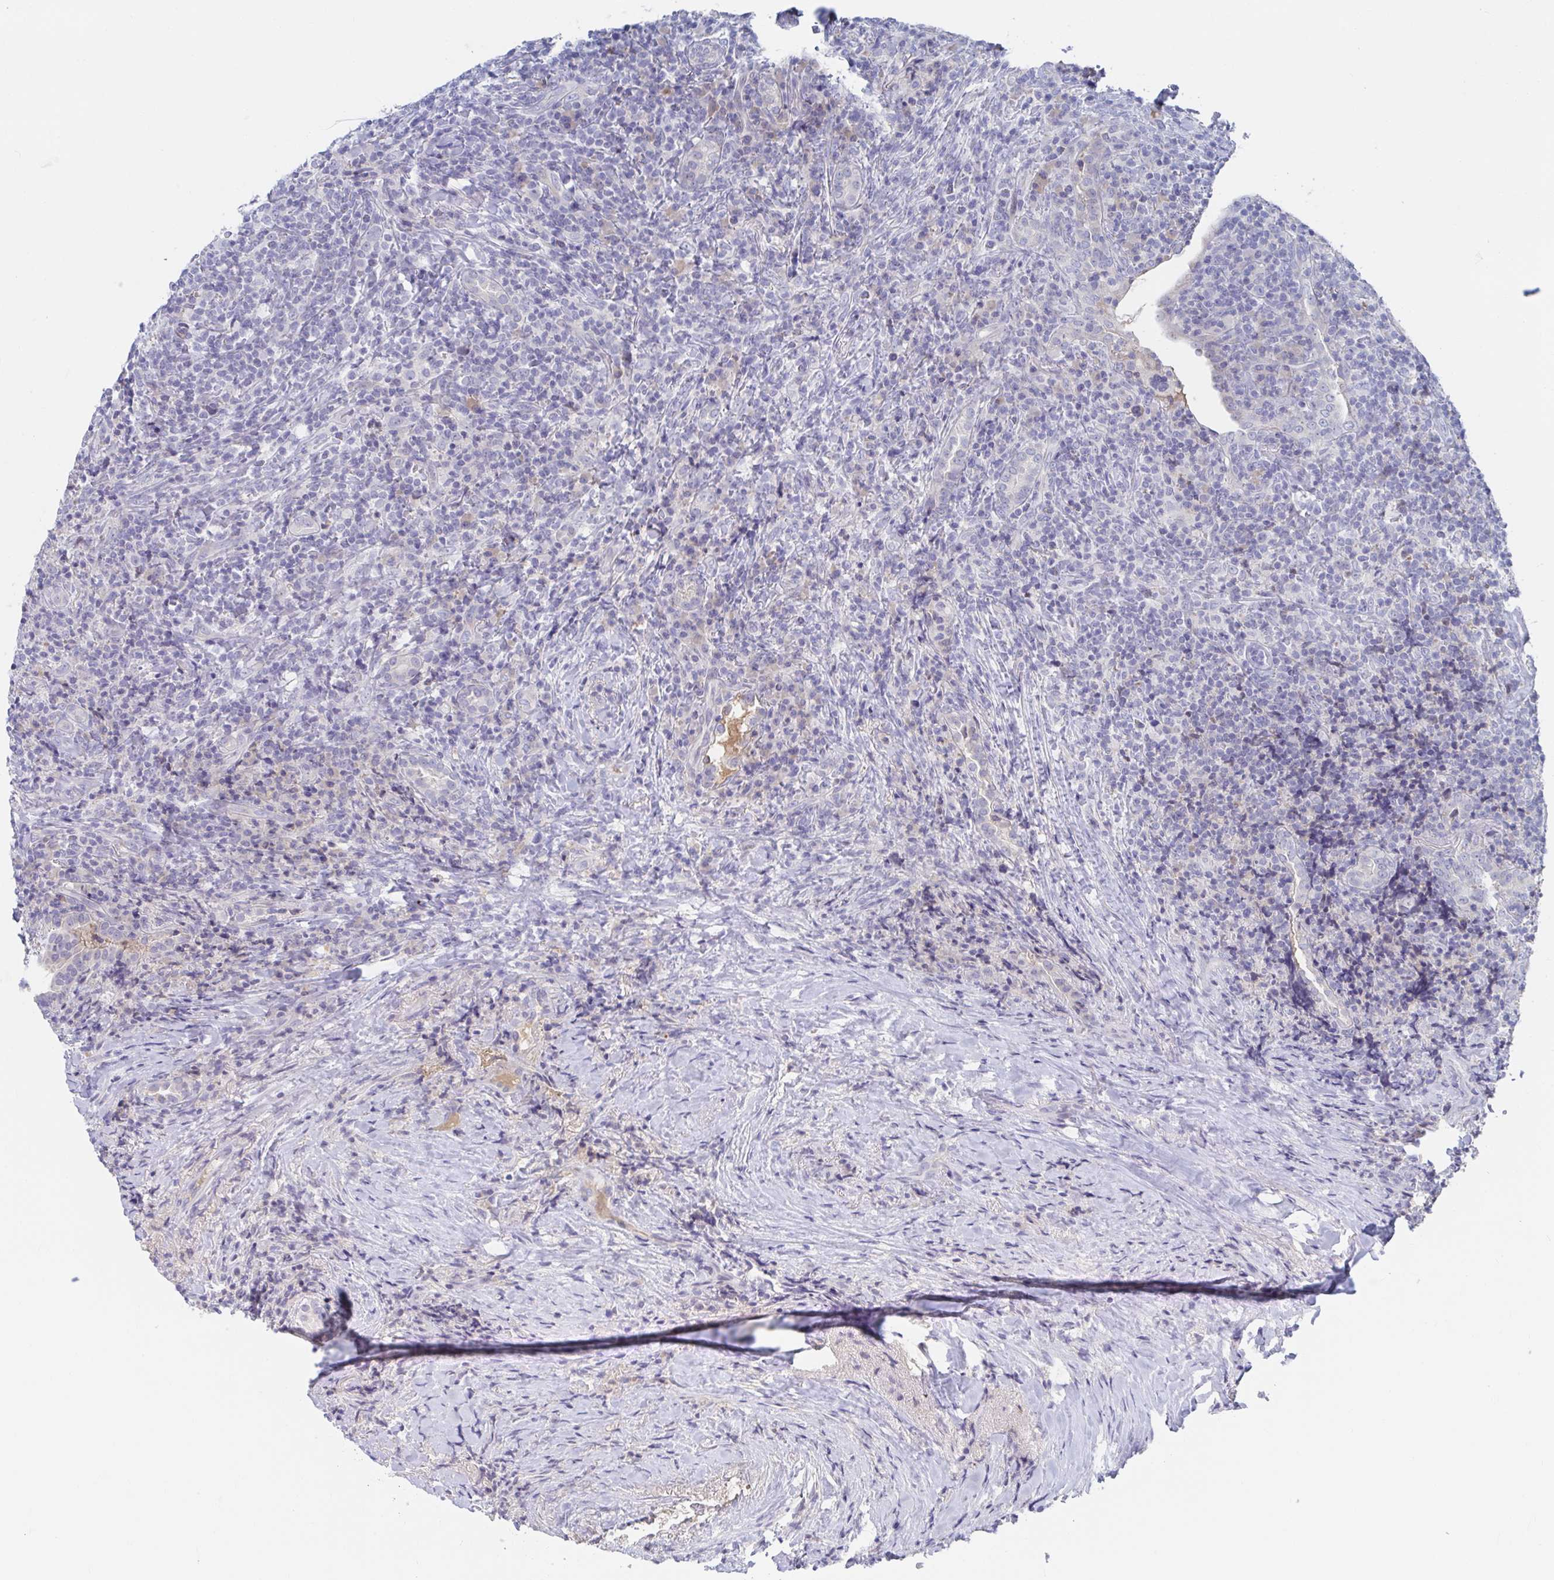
{"staining": {"intensity": "negative", "quantity": "none", "location": "none"}, "tissue": "lymphoma", "cell_type": "Tumor cells", "image_type": "cancer", "snomed": [{"axis": "morphology", "description": "Hodgkin's disease, NOS"}, {"axis": "topography", "description": "Lung"}], "caption": "A high-resolution image shows immunohistochemistry (IHC) staining of Hodgkin's disease, which demonstrates no significant positivity in tumor cells. (DAB (3,3'-diaminobenzidine) immunohistochemistry (IHC) with hematoxylin counter stain).", "gene": "TNFAIP6", "patient": {"sex": "male", "age": 17}}